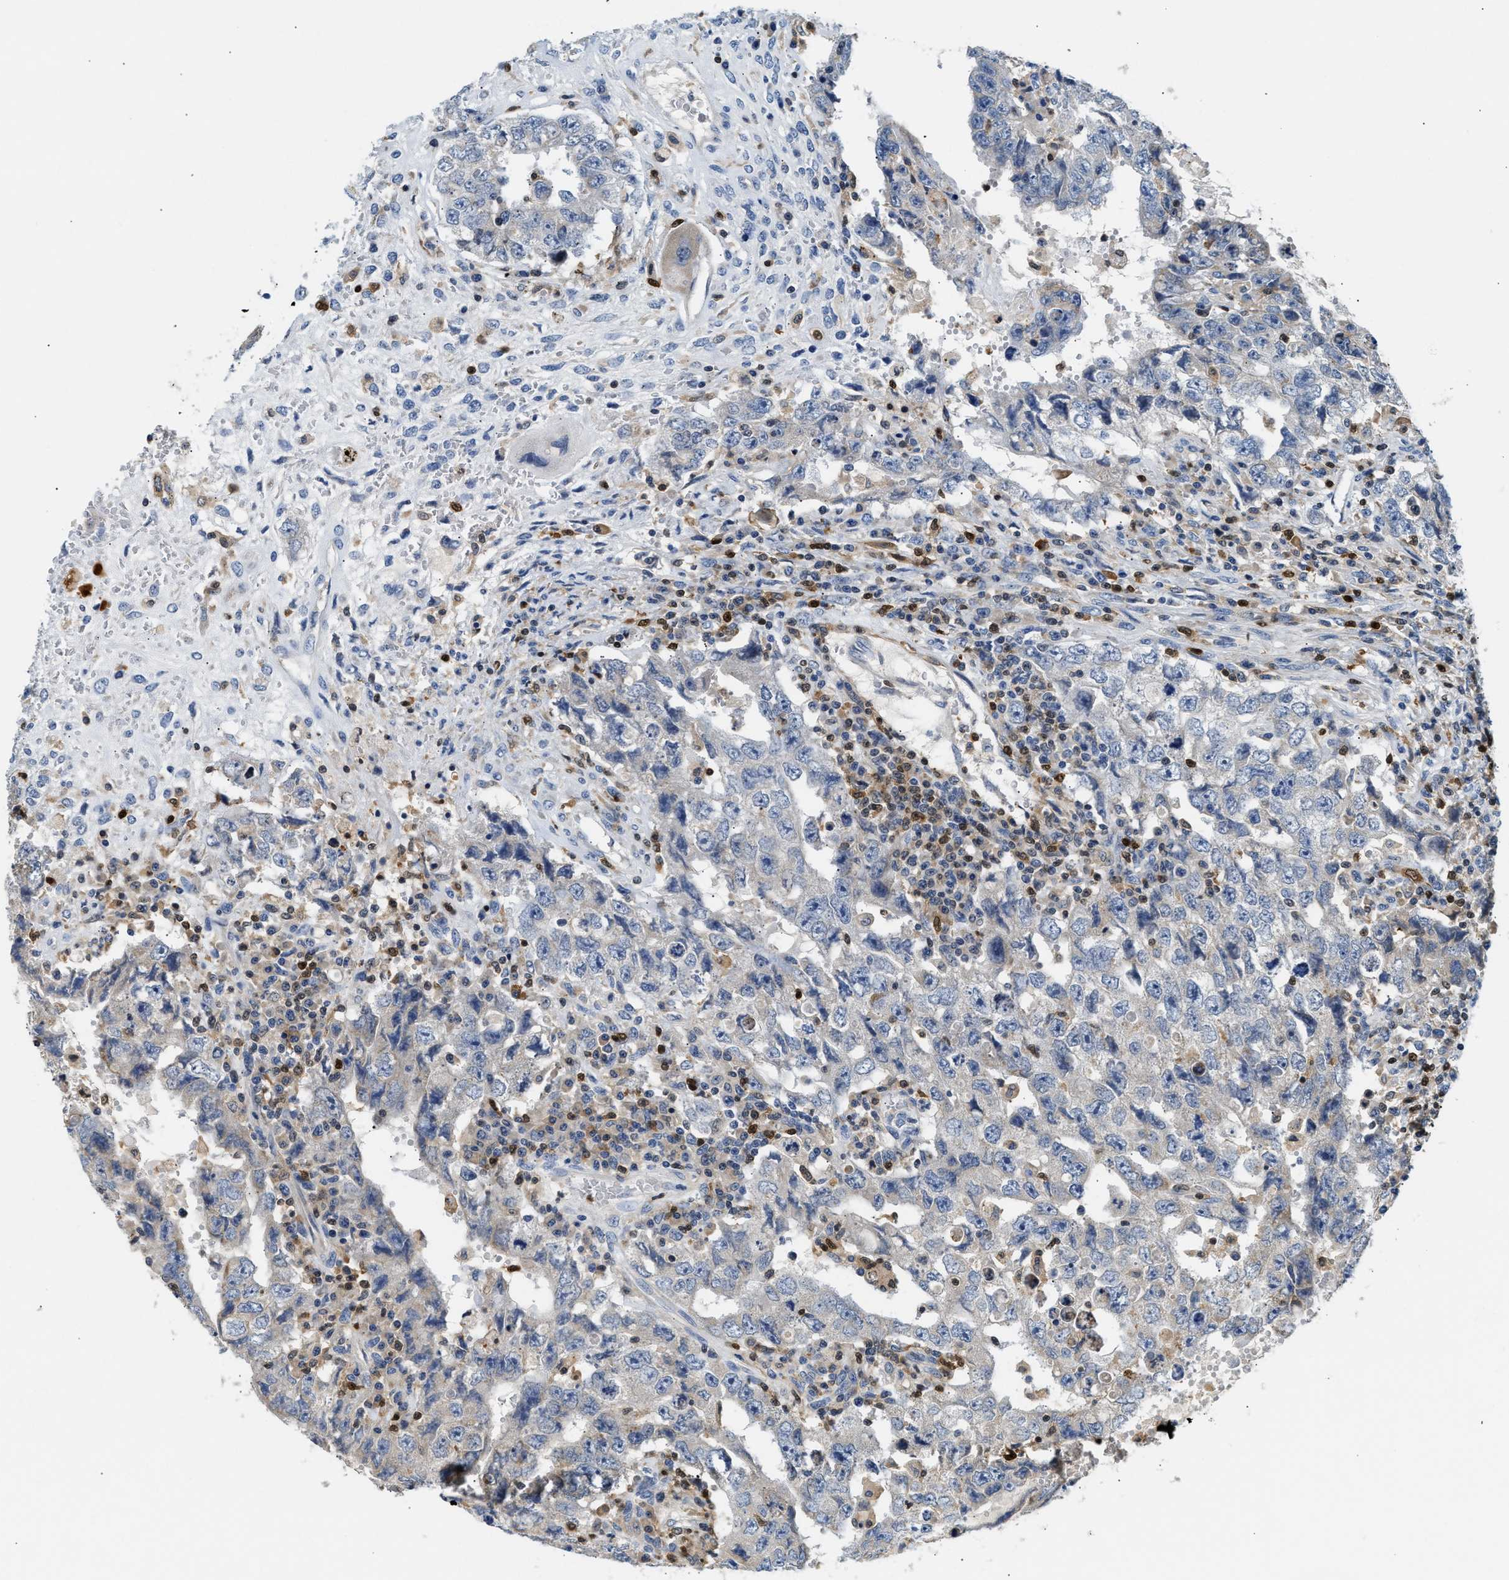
{"staining": {"intensity": "weak", "quantity": "<25%", "location": "cytoplasmic/membranous"}, "tissue": "testis cancer", "cell_type": "Tumor cells", "image_type": "cancer", "snomed": [{"axis": "morphology", "description": "Carcinoma, Embryonal, NOS"}, {"axis": "topography", "description": "Testis"}], "caption": "This is an IHC histopathology image of testis cancer. There is no expression in tumor cells.", "gene": "SLIT2", "patient": {"sex": "male", "age": 26}}